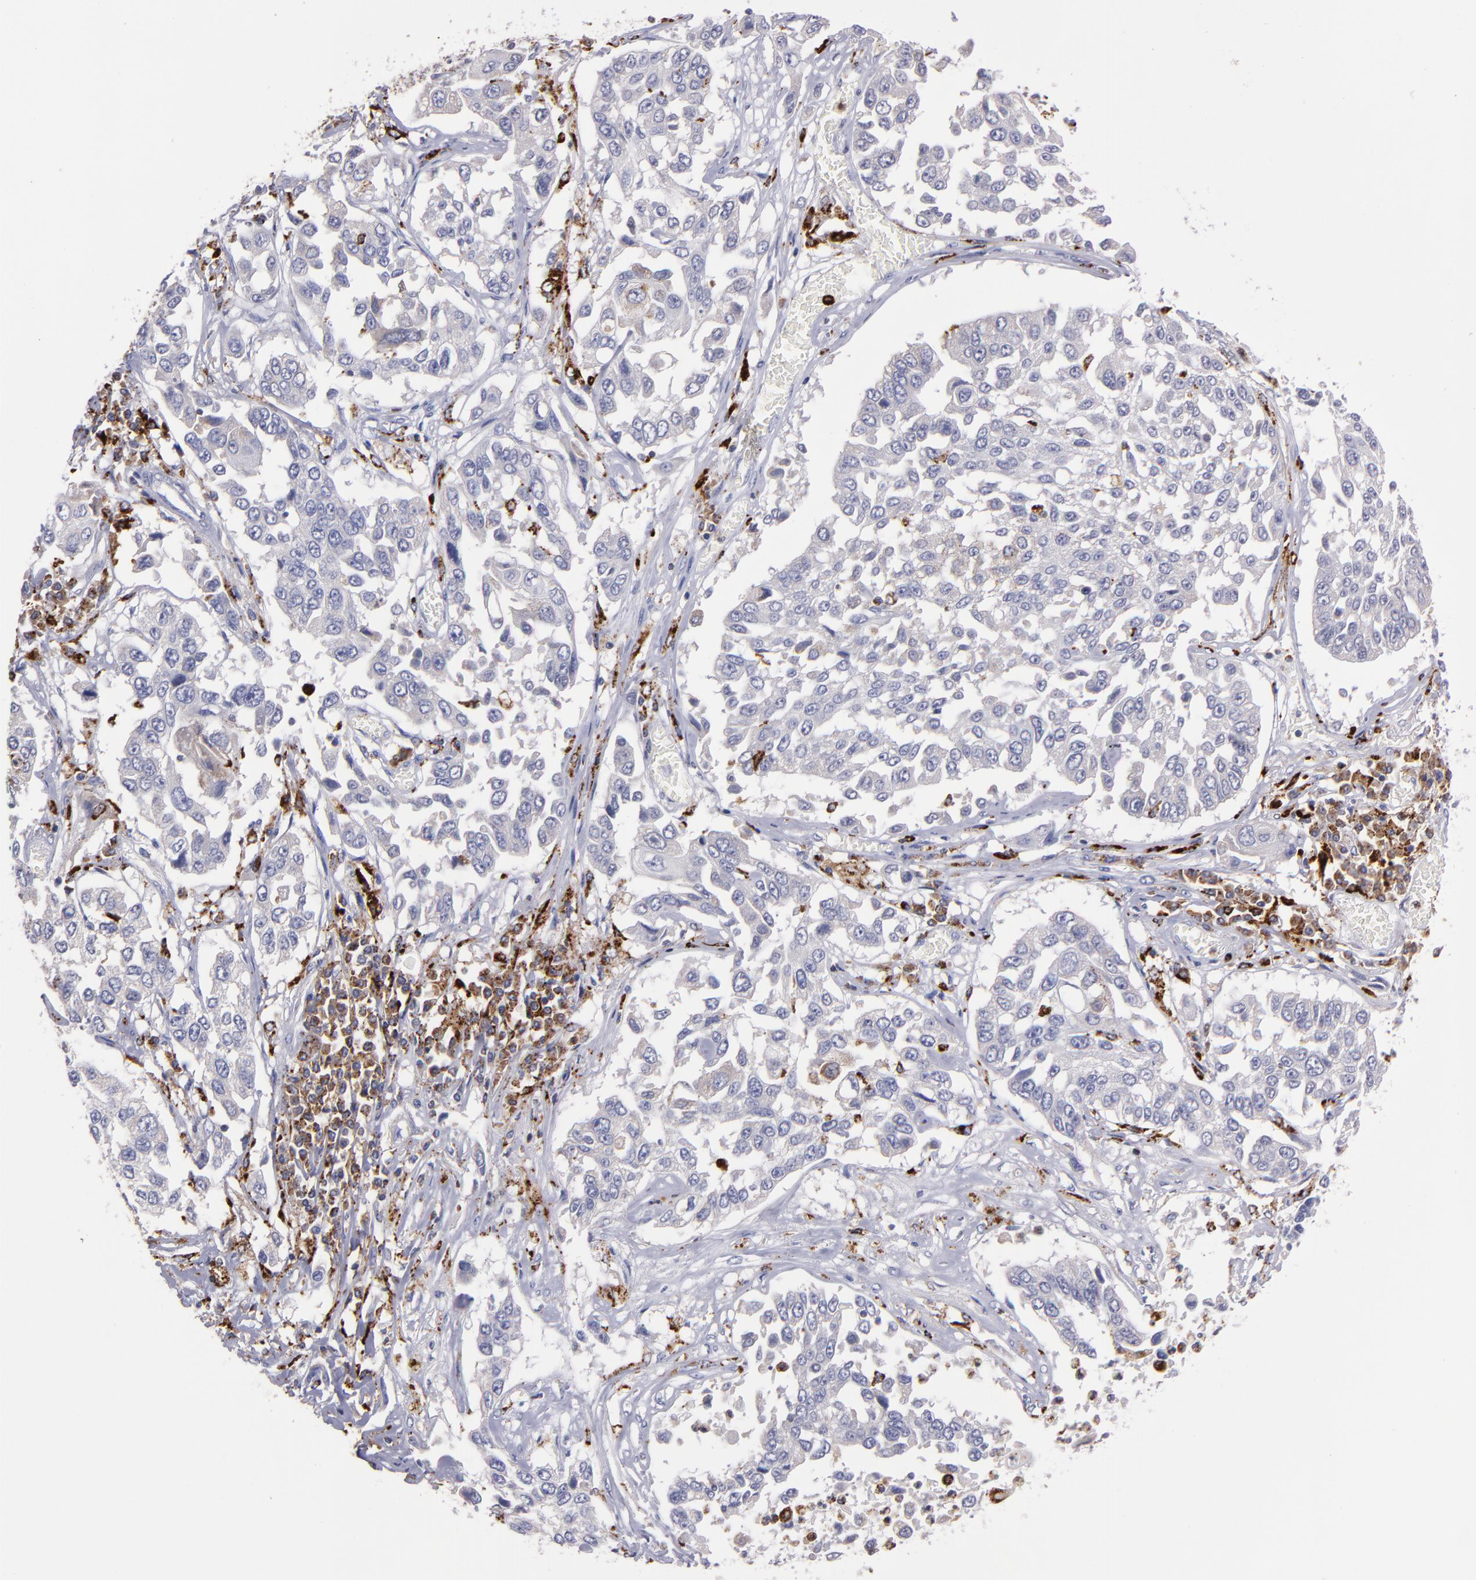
{"staining": {"intensity": "weak", "quantity": "<25%", "location": "cytoplasmic/membranous"}, "tissue": "lung cancer", "cell_type": "Tumor cells", "image_type": "cancer", "snomed": [{"axis": "morphology", "description": "Squamous cell carcinoma, NOS"}, {"axis": "topography", "description": "Lung"}], "caption": "This is an IHC photomicrograph of human lung cancer (squamous cell carcinoma). There is no positivity in tumor cells.", "gene": "CTSS", "patient": {"sex": "male", "age": 71}}